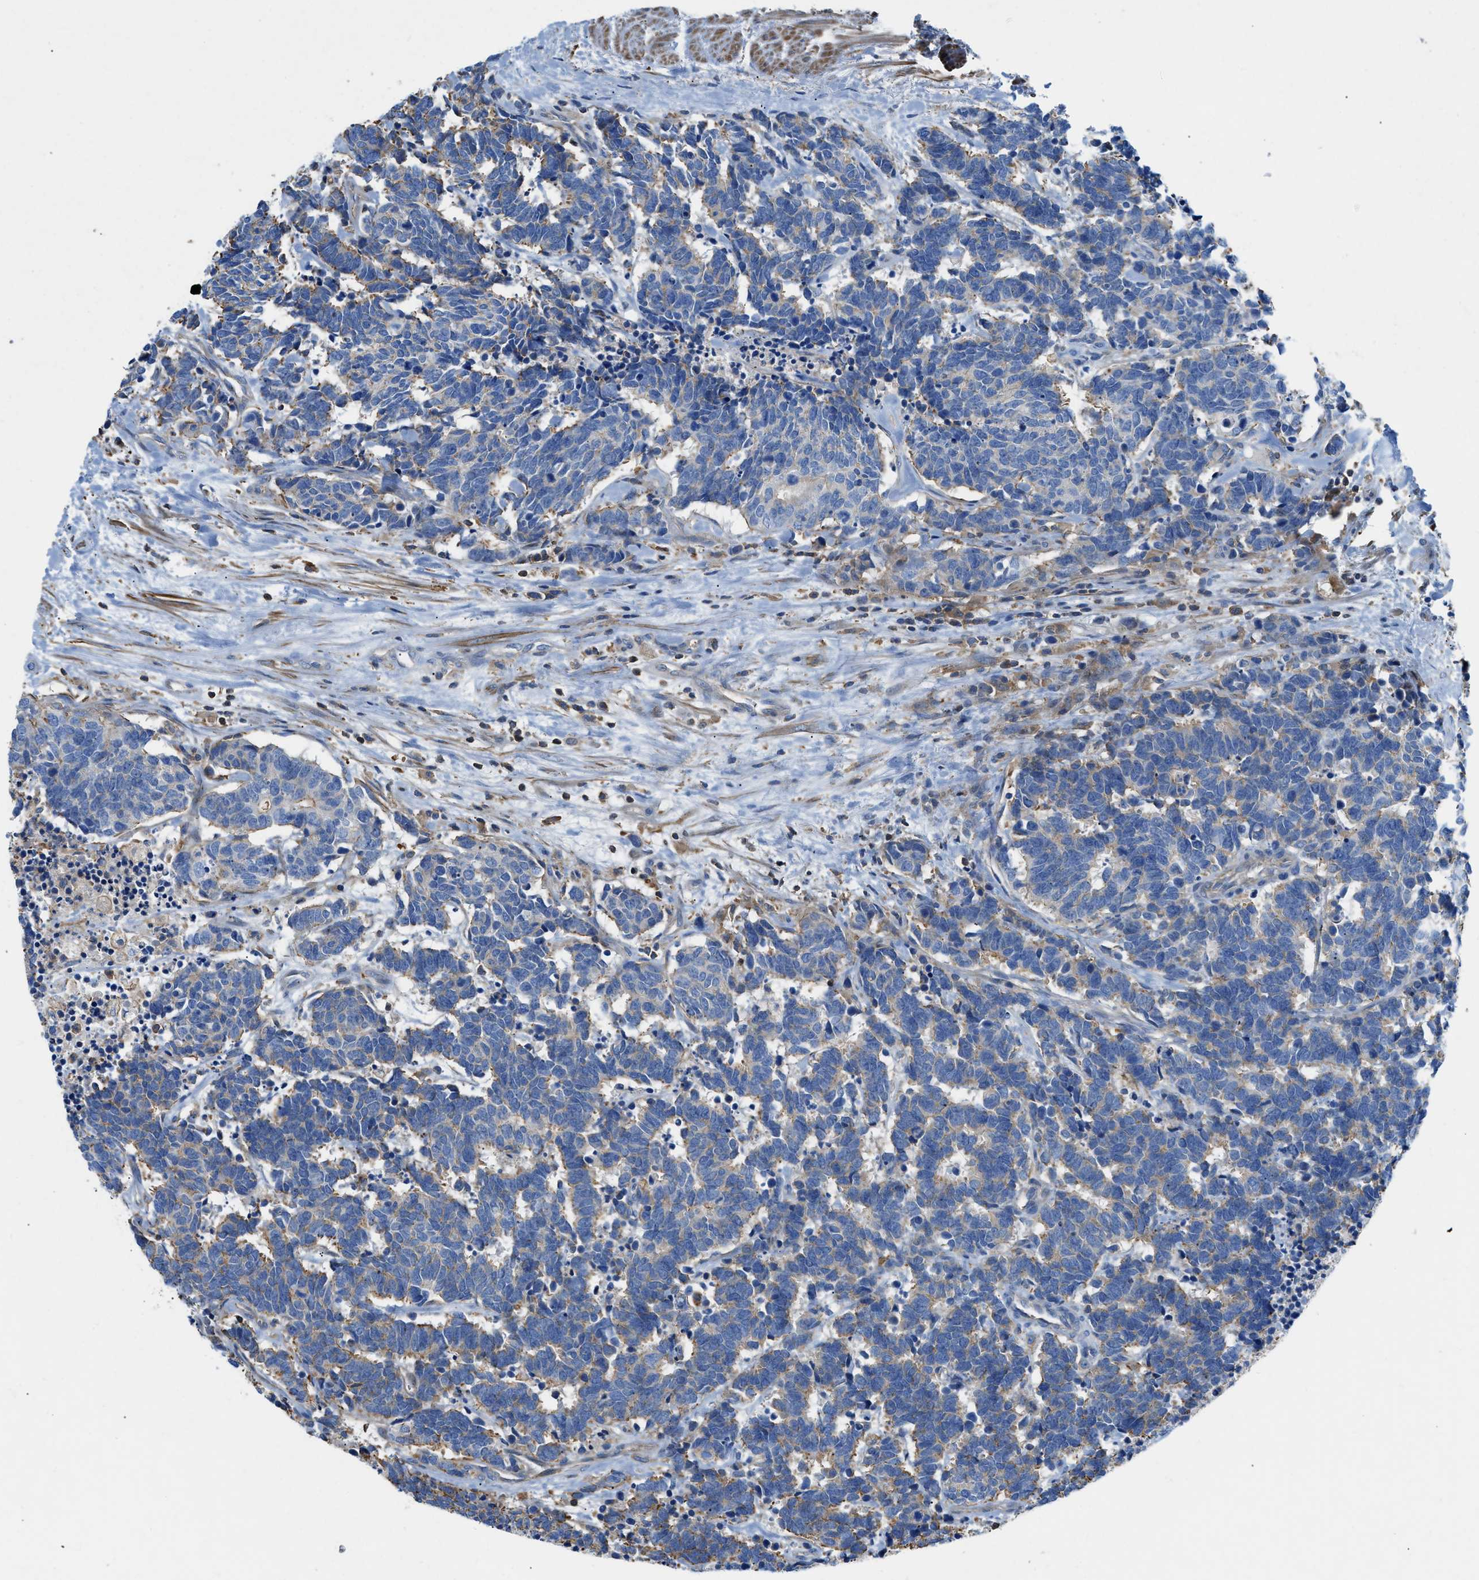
{"staining": {"intensity": "moderate", "quantity": "<25%", "location": "cytoplasmic/membranous"}, "tissue": "carcinoid", "cell_type": "Tumor cells", "image_type": "cancer", "snomed": [{"axis": "morphology", "description": "Carcinoma, NOS"}, {"axis": "morphology", "description": "Carcinoid, malignant, NOS"}, {"axis": "topography", "description": "Urinary bladder"}], "caption": "Carcinoma stained with a protein marker reveals moderate staining in tumor cells.", "gene": "ATP6V0D1", "patient": {"sex": "male", "age": 57}}